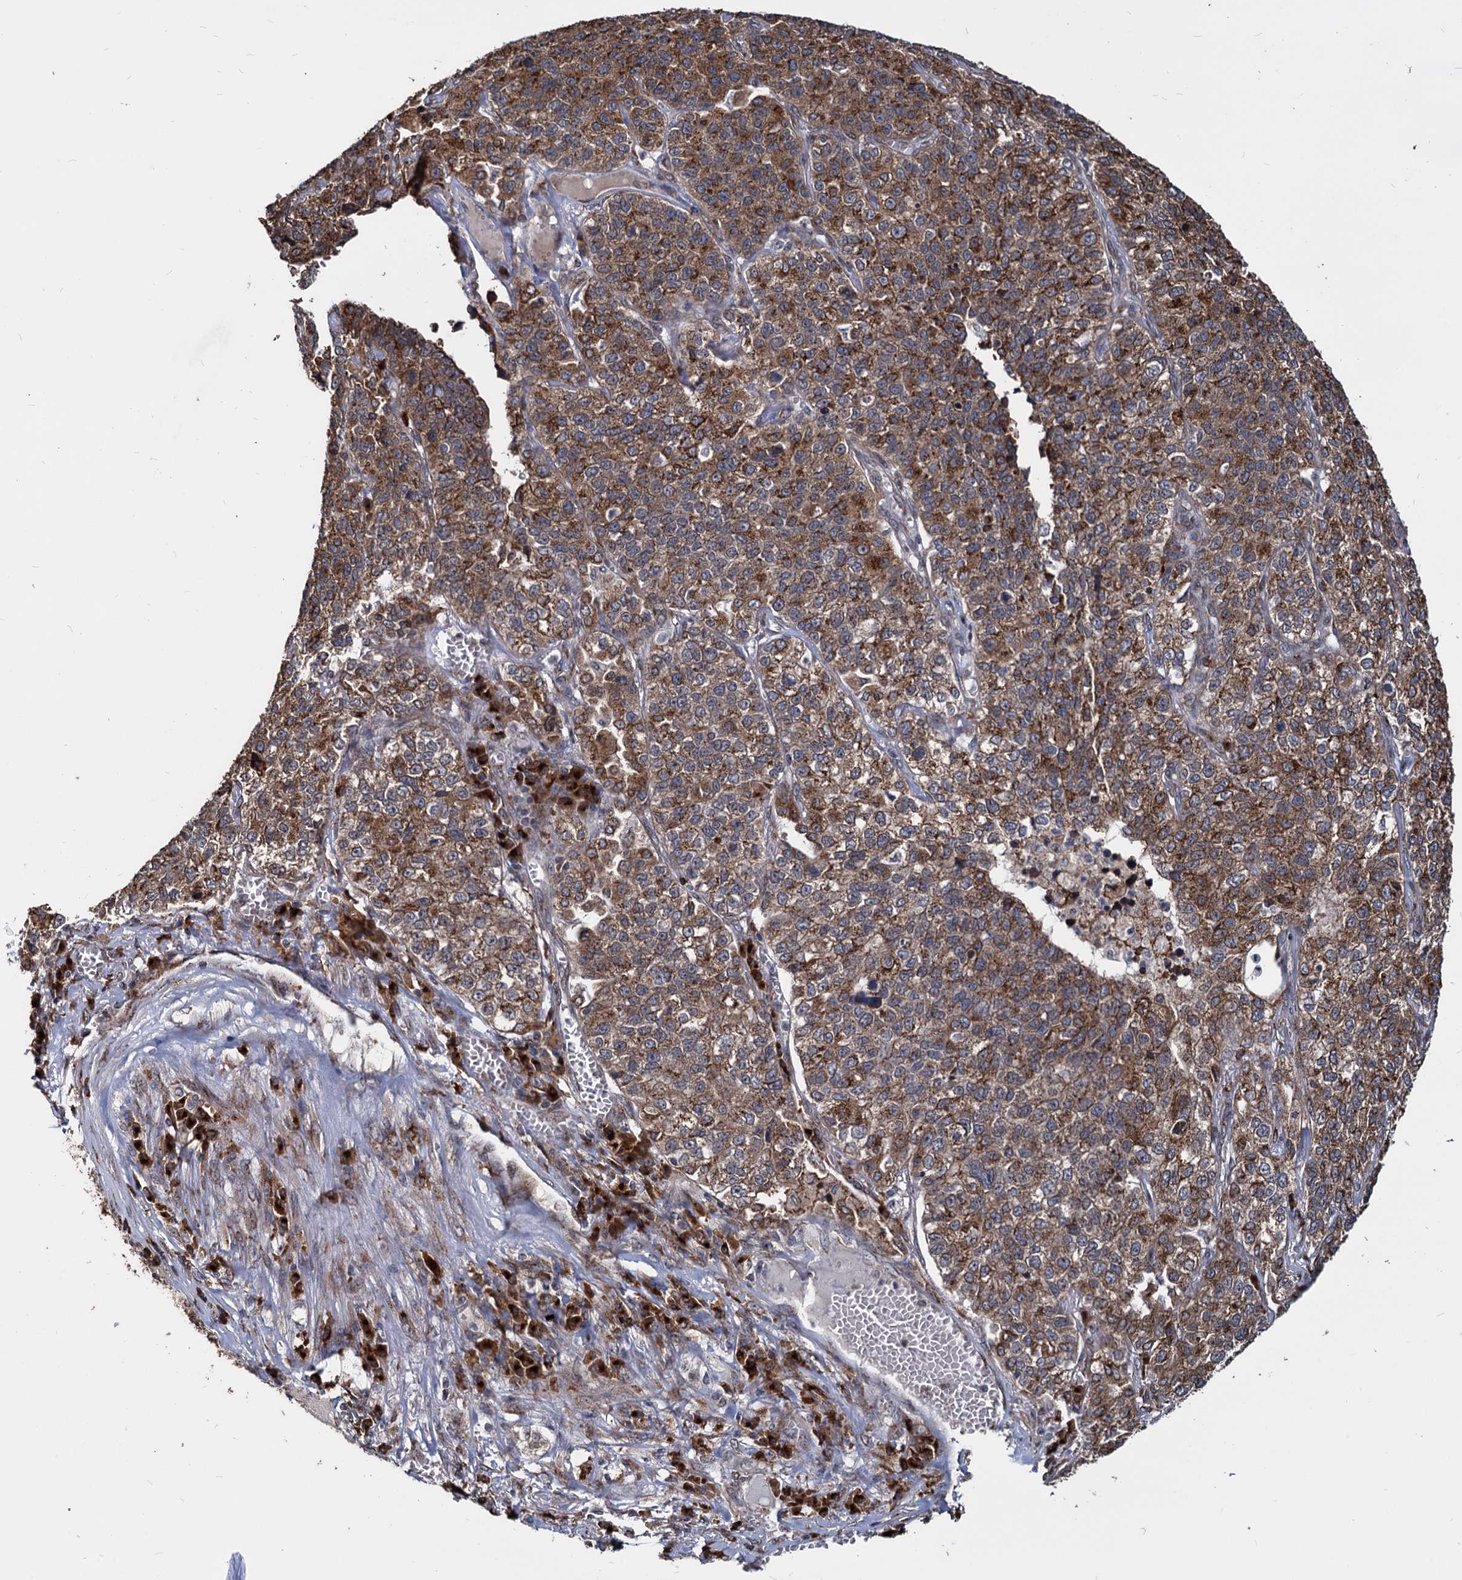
{"staining": {"intensity": "moderate", "quantity": ">75%", "location": "cytoplasmic/membranous"}, "tissue": "lung cancer", "cell_type": "Tumor cells", "image_type": "cancer", "snomed": [{"axis": "morphology", "description": "Adenocarcinoma, NOS"}, {"axis": "topography", "description": "Lung"}], "caption": "Lung adenocarcinoma stained for a protein (brown) demonstrates moderate cytoplasmic/membranous positive expression in about >75% of tumor cells.", "gene": "SAAL1", "patient": {"sex": "male", "age": 49}}